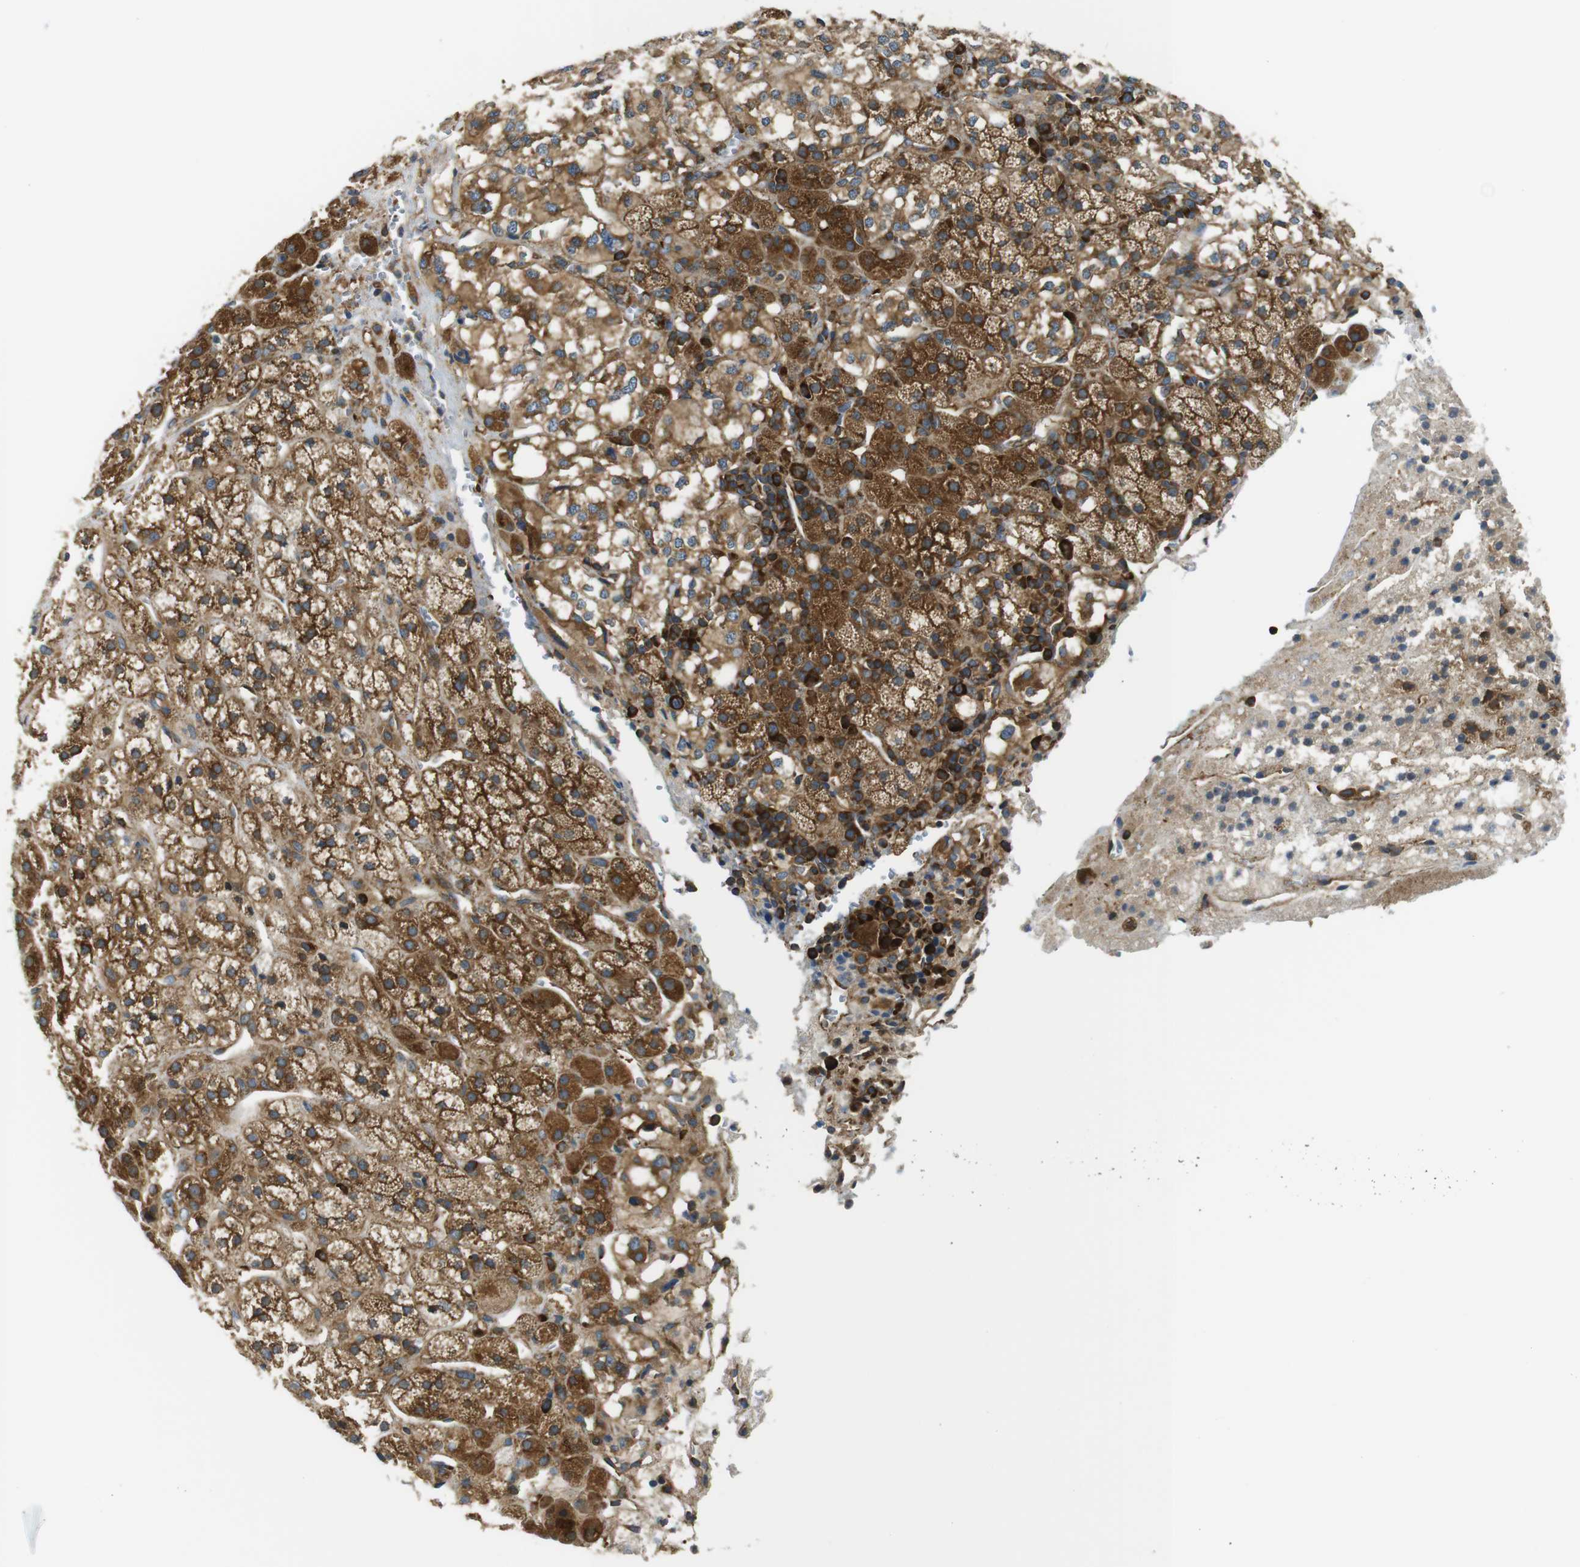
{"staining": {"intensity": "strong", "quantity": ">75%", "location": "cytoplasmic/membranous"}, "tissue": "adrenal gland", "cell_type": "Glandular cells", "image_type": "normal", "snomed": [{"axis": "morphology", "description": "Normal tissue, NOS"}, {"axis": "topography", "description": "Adrenal gland"}], "caption": "Immunohistochemistry (IHC) image of unremarkable human adrenal gland stained for a protein (brown), which shows high levels of strong cytoplasmic/membranous staining in approximately >75% of glandular cells.", "gene": "TSC1", "patient": {"sex": "male", "age": 56}}